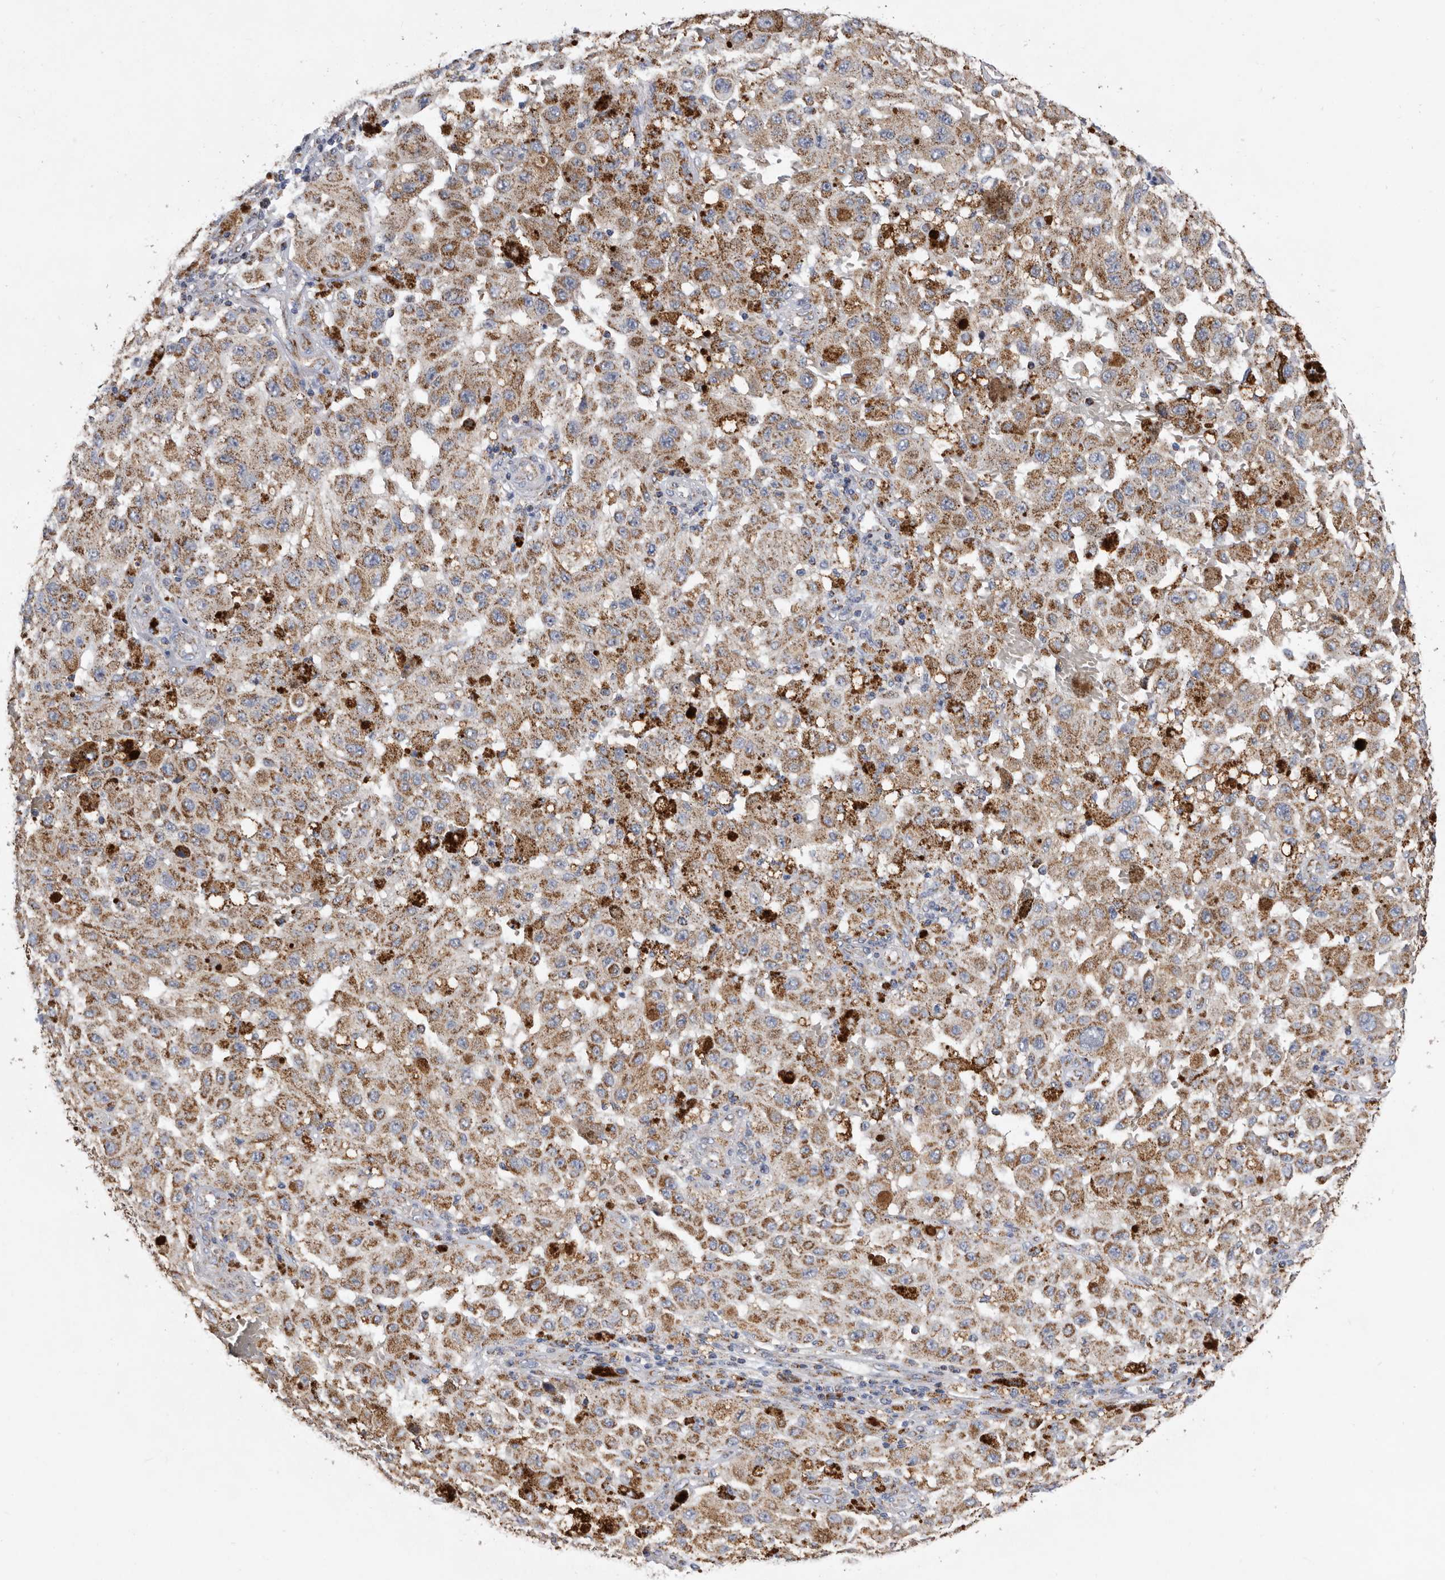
{"staining": {"intensity": "moderate", "quantity": ">75%", "location": "cytoplasmic/membranous"}, "tissue": "melanoma", "cell_type": "Tumor cells", "image_type": "cancer", "snomed": [{"axis": "morphology", "description": "Malignant melanoma, NOS"}, {"axis": "topography", "description": "Skin"}], "caption": "Melanoma tissue displays moderate cytoplasmic/membranous staining in about >75% of tumor cells, visualized by immunohistochemistry. (Stains: DAB (3,3'-diaminobenzidine) in brown, nuclei in blue, Microscopy: brightfield microscopy at high magnification).", "gene": "WFDC1", "patient": {"sex": "female", "age": 64}}